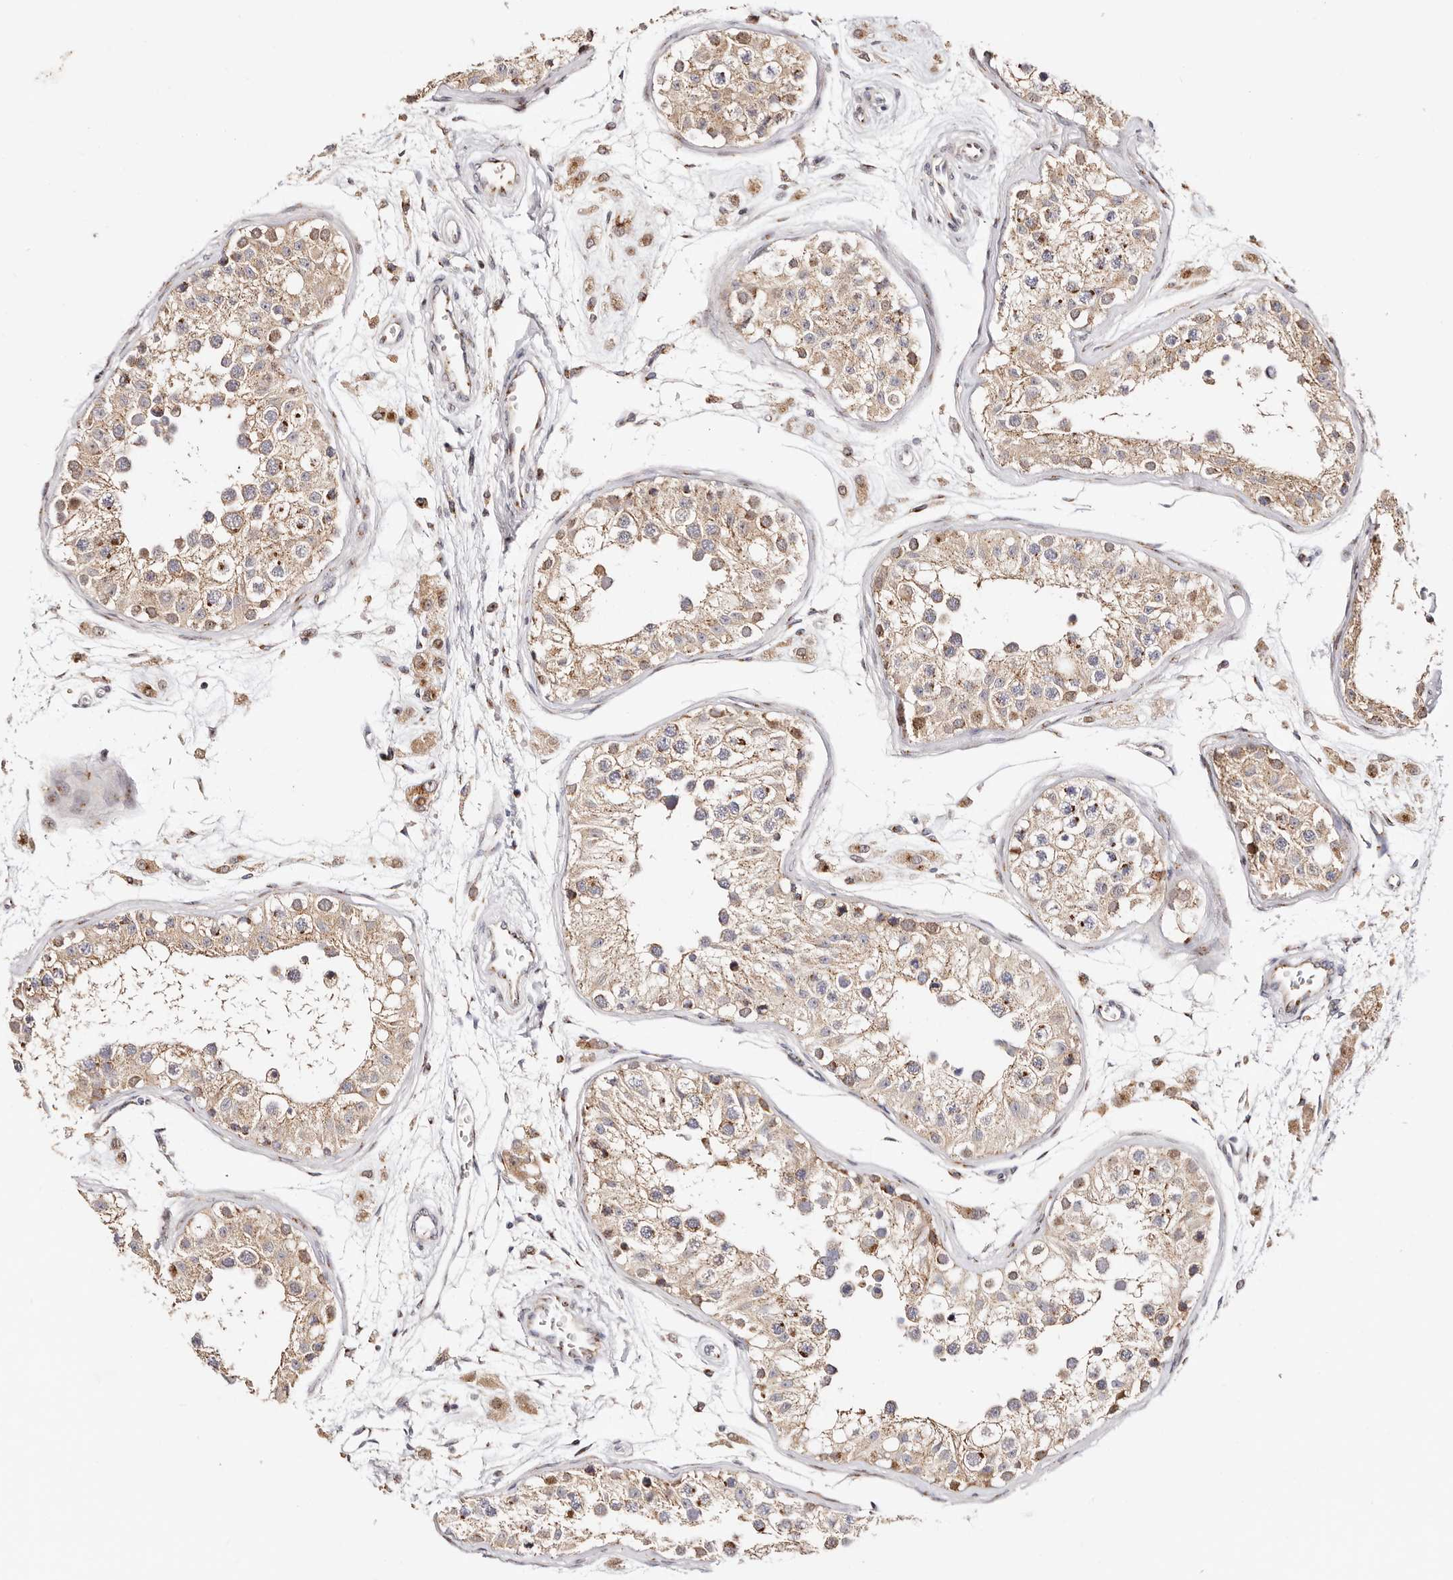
{"staining": {"intensity": "moderate", "quantity": "<25%", "location": "cytoplasmic/membranous"}, "tissue": "testis", "cell_type": "Cells in seminiferous ducts", "image_type": "normal", "snomed": [{"axis": "morphology", "description": "Normal tissue, NOS"}, {"axis": "morphology", "description": "Adenocarcinoma, metastatic, NOS"}, {"axis": "topography", "description": "Testis"}], "caption": "Brown immunohistochemical staining in normal human testis displays moderate cytoplasmic/membranous positivity in approximately <25% of cells in seminiferous ducts. (IHC, brightfield microscopy, high magnification).", "gene": "MAPK6", "patient": {"sex": "male", "age": 26}}